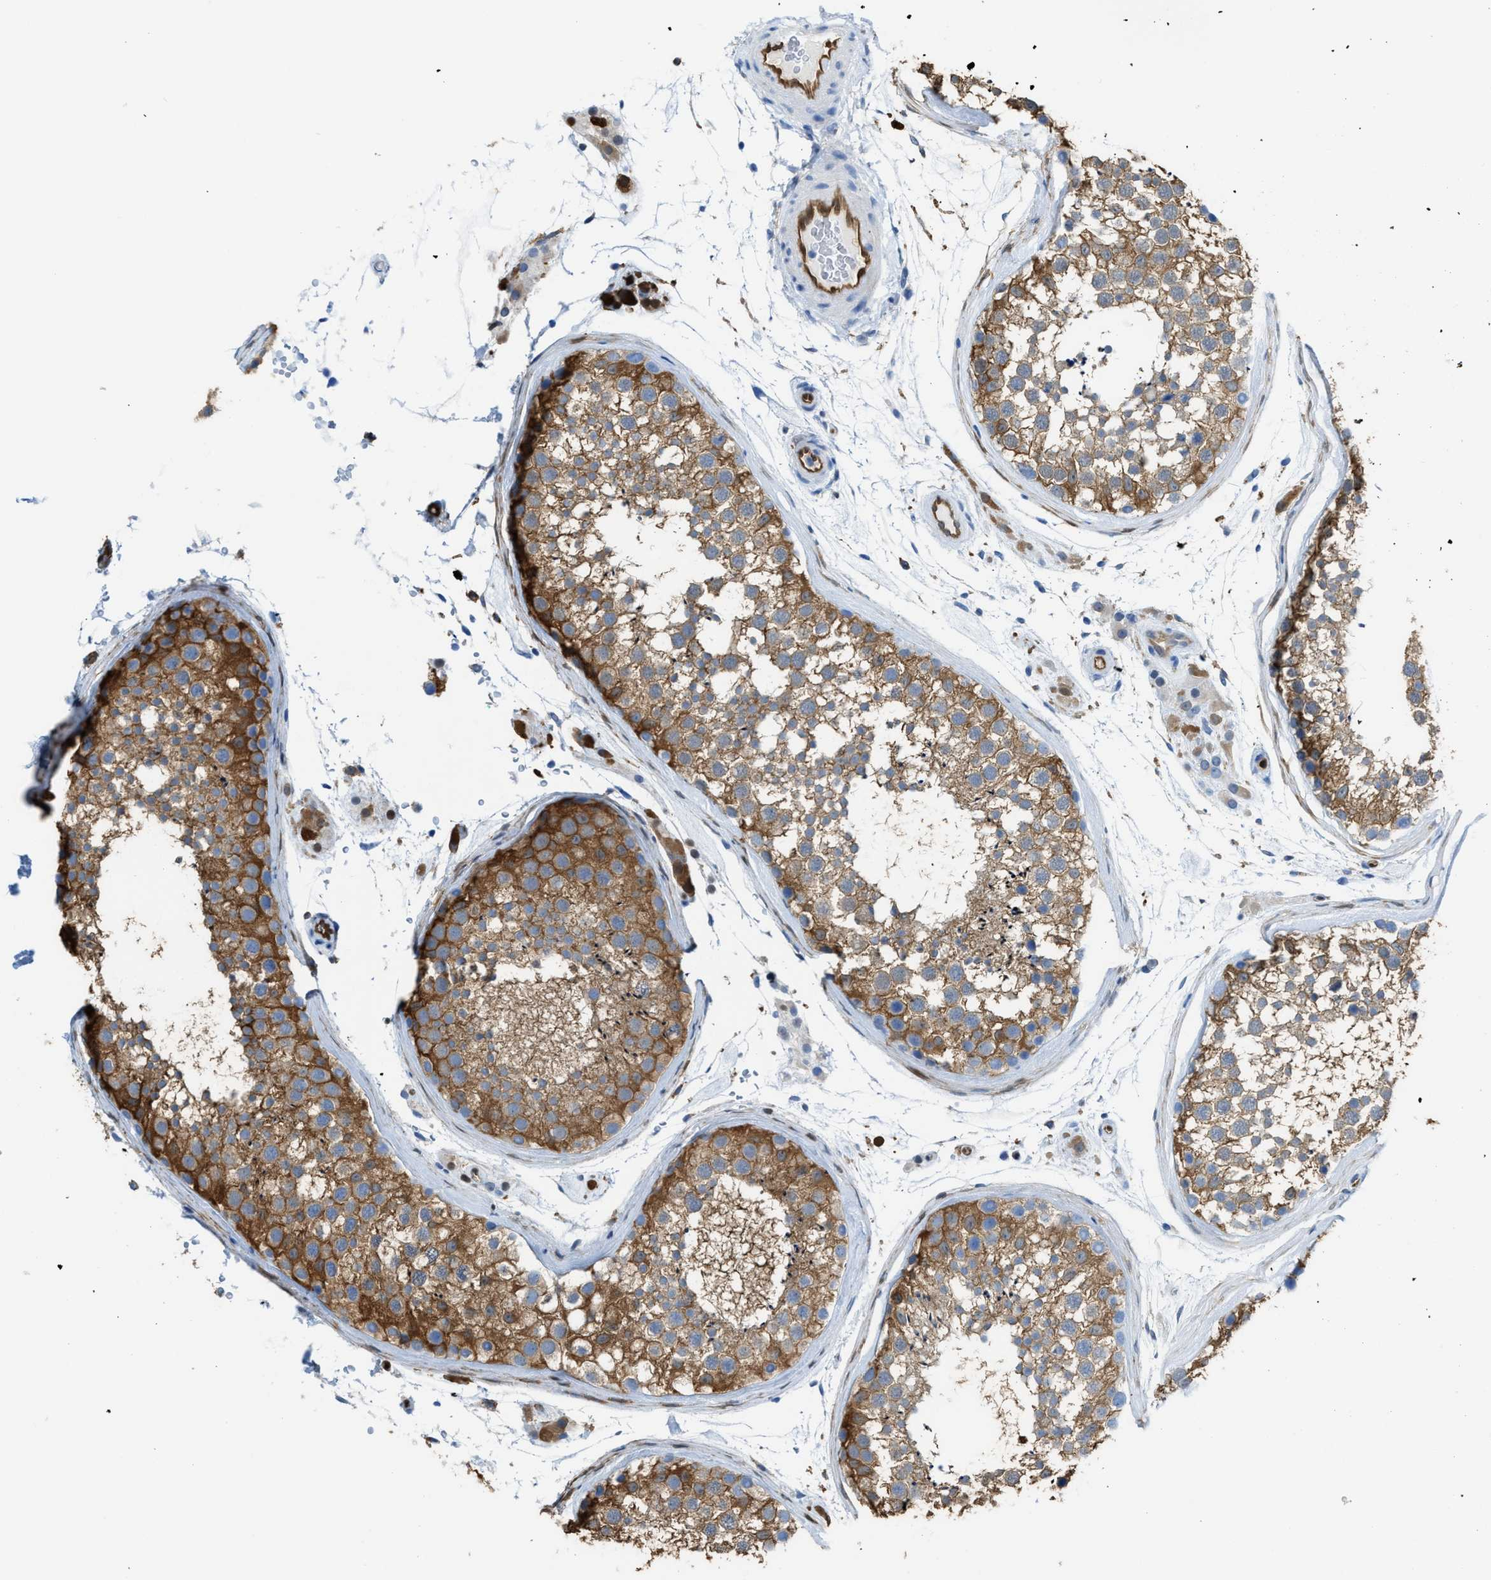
{"staining": {"intensity": "moderate", "quantity": "25%-75%", "location": "cytoplasmic/membranous"}, "tissue": "testis", "cell_type": "Cells in seminiferous ducts", "image_type": "normal", "snomed": [{"axis": "morphology", "description": "Normal tissue, NOS"}, {"axis": "topography", "description": "Testis"}], "caption": "Immunohistochemical staining of benign human testis shows medium levels of moderate cytoplasmic/membranous expression in about 25%-75% of cells in seminiferous ducts. (brown staining indicates protein expression, while blue staining denotes nuclei).", "gene": "ASS1", "patient": {"sex": "male", "age": 46}}